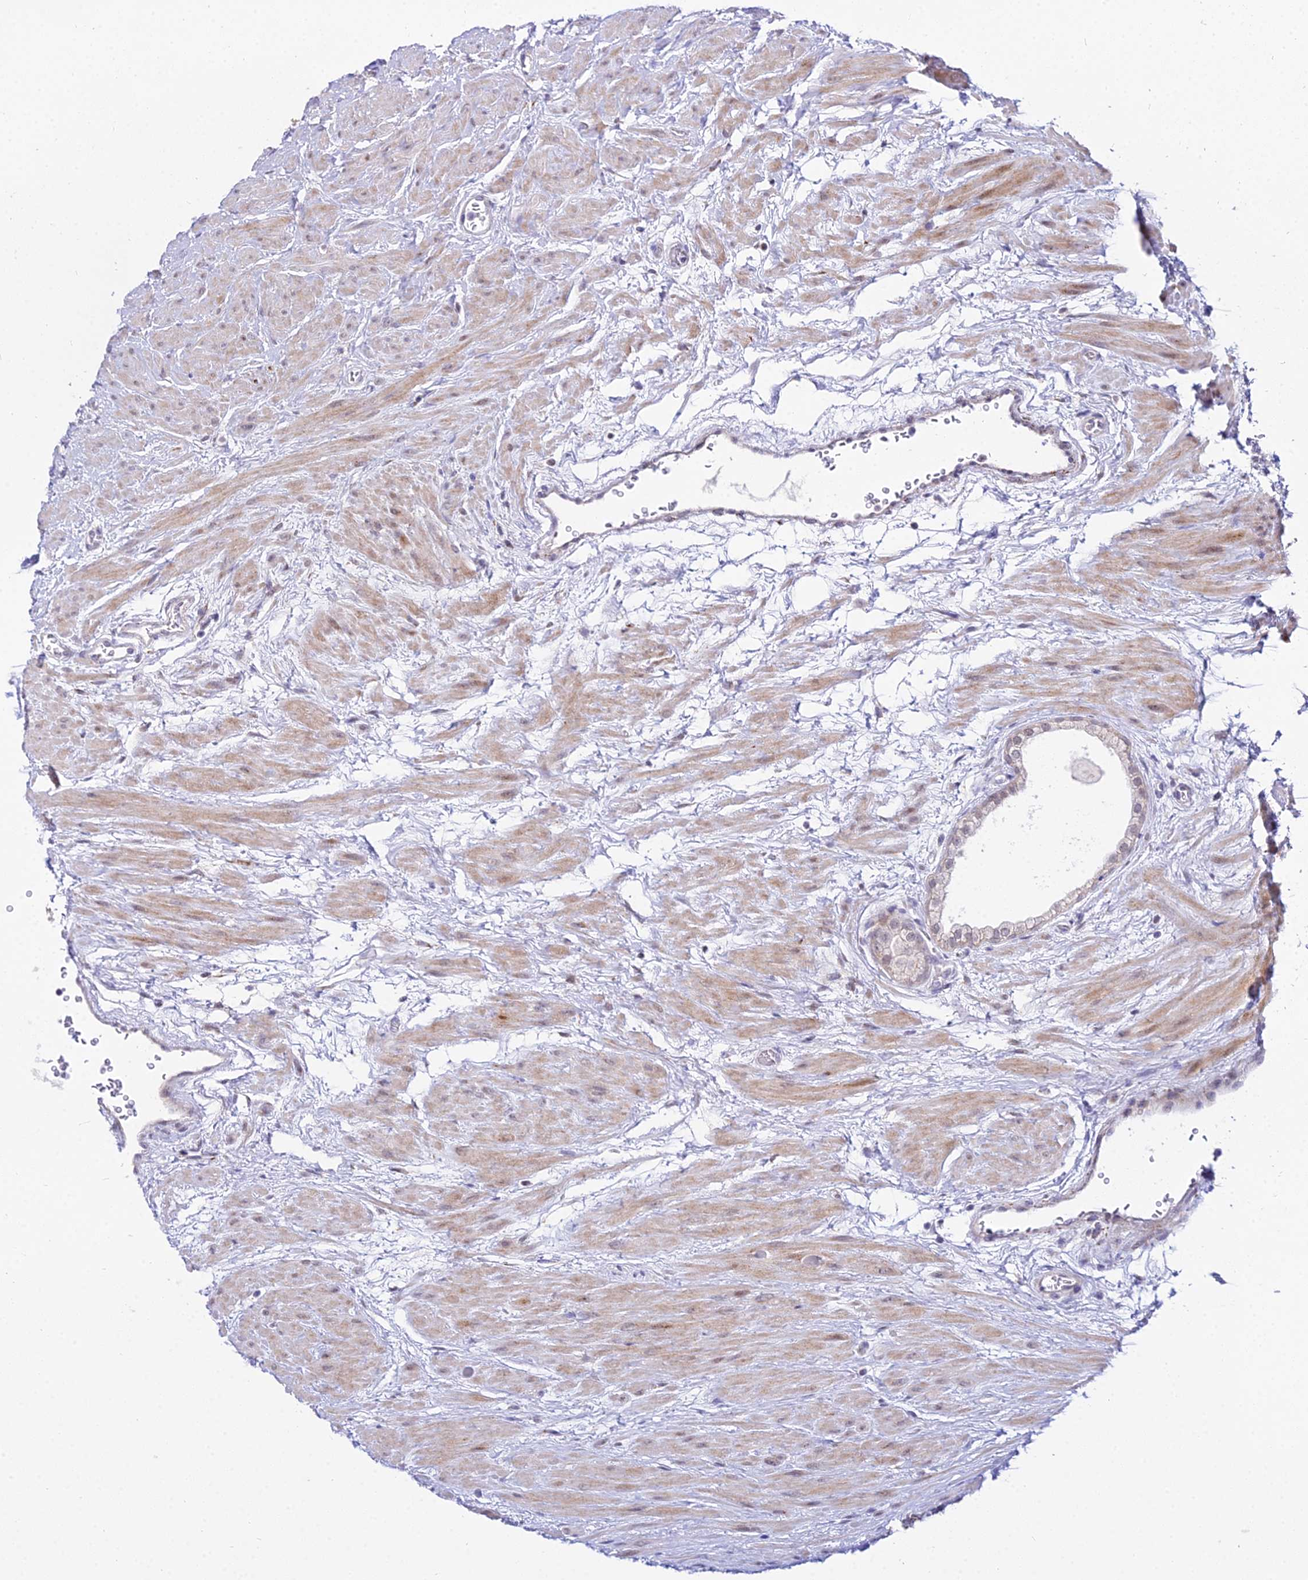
{"staining": {"intensity": "strong", "quantity": "<25%", "location": "cytoplasmic/membranous"}, "tissue": "prostate", "cell_type": "Glandular cells", "image_type": "normal", "snomed": [{"axis": "morphology", "description": "Normal tissue, NOS"}, {"axis": "topography", "description": "Prostate"}], "caption": "An image showing strong cytoplasmic/membranous positivity in approximately <25% of glandular cells in normal prostate, as visualized by brown immunohistochemical staining.", "gene": "C6orf163", "patient": {"sex": "male", "age": 48}}